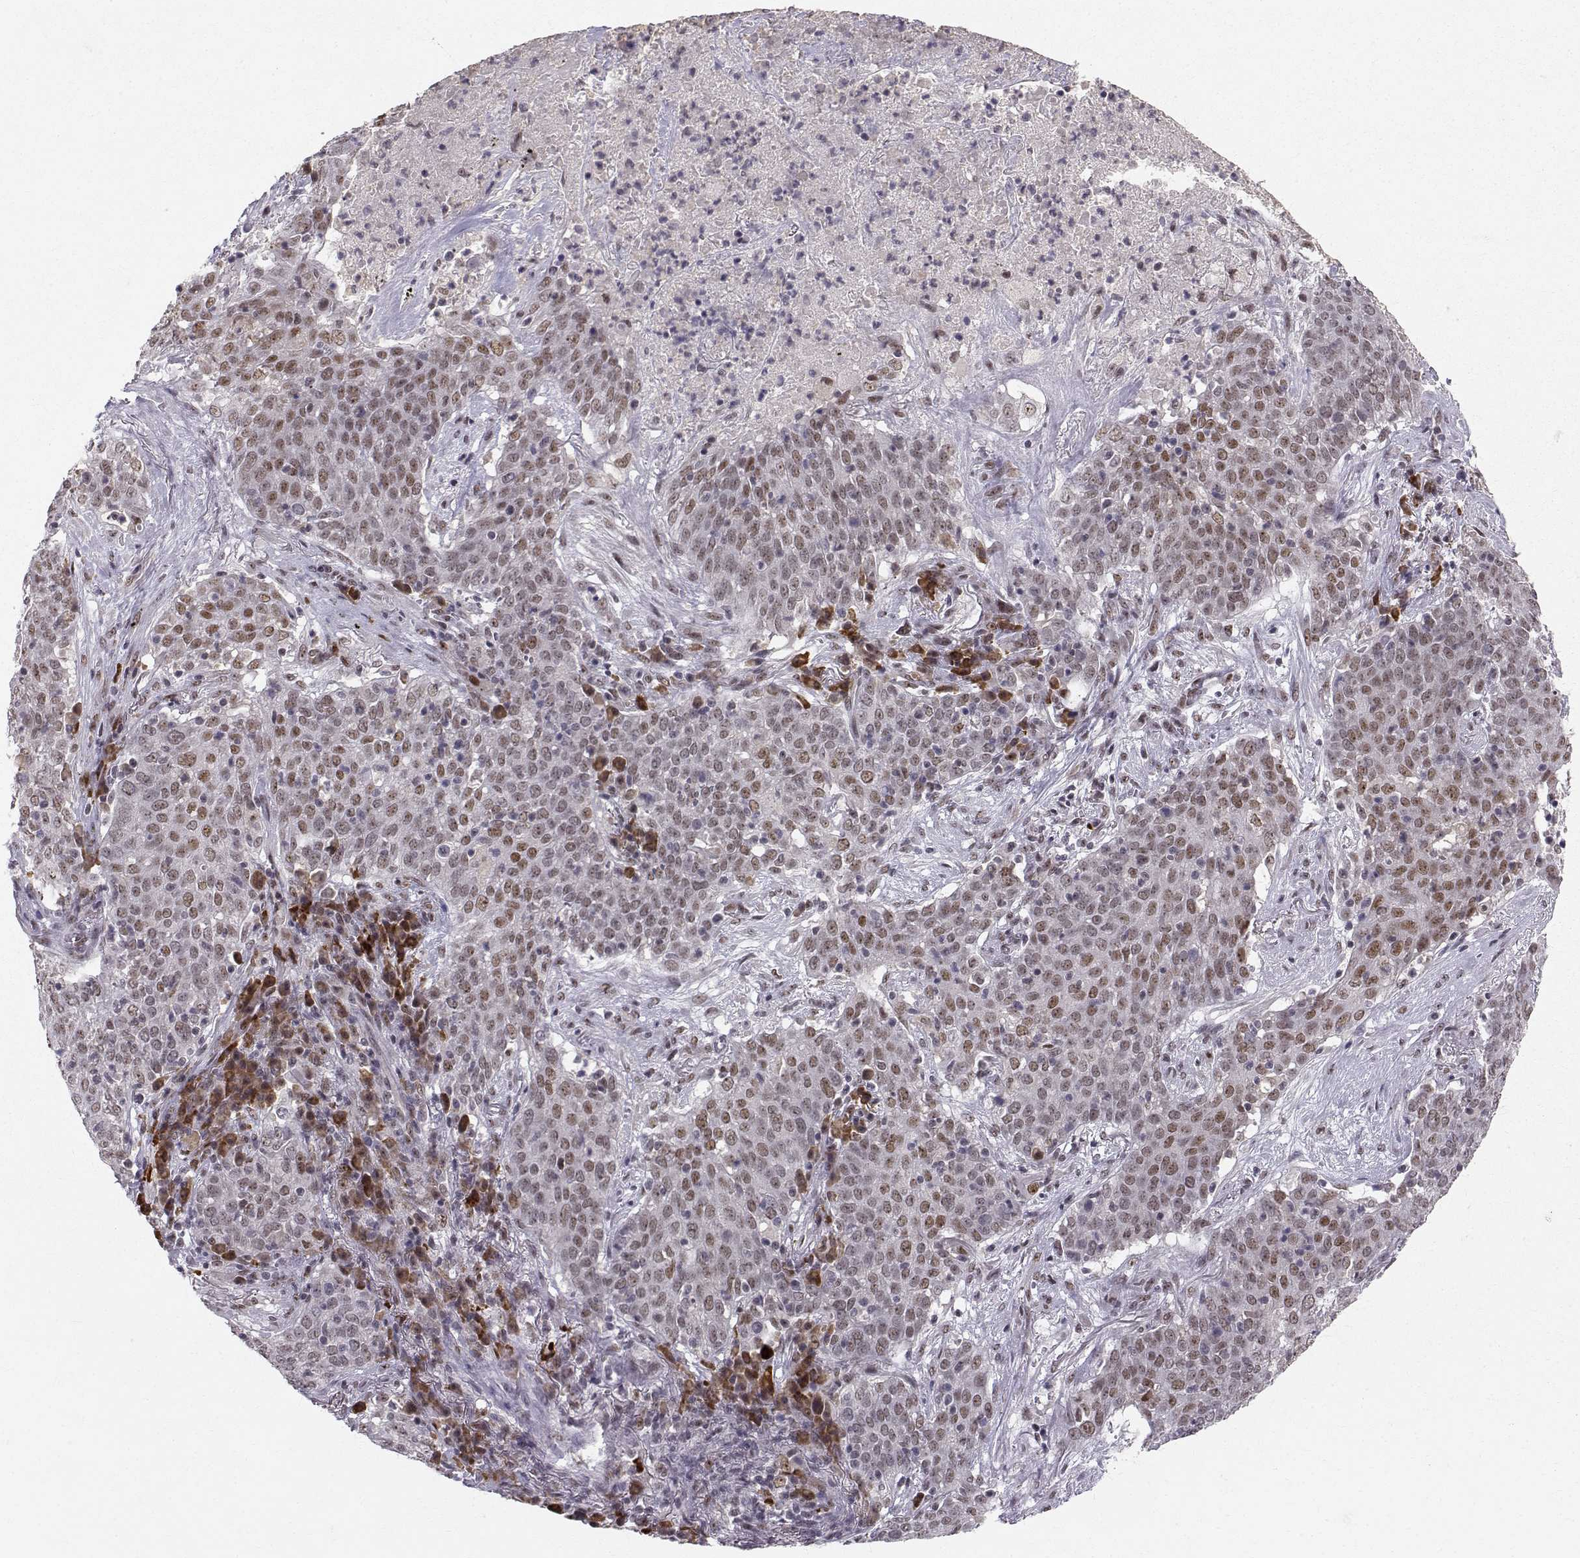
{"staining": {"intensity": "moderate", "quantity": "25%-75%", "location": "nuclear"}, "tissue": "lung cancer", "cell_type": "Tumor cells", "image_type": "cancer", "snomed": [{"axis": "morphology", "description": "Squamous cell carcinoma, NOS"}, {"axis": "topography", "description": "Lung"}], "caption": "Immunohistochemical staining of lung cancer exhibits medium levels of moderate nuclear protein expression in about 25%-75% of tumor cells.", "gene": "RPP38", "patient": {"sex": "male", "age": 82}}